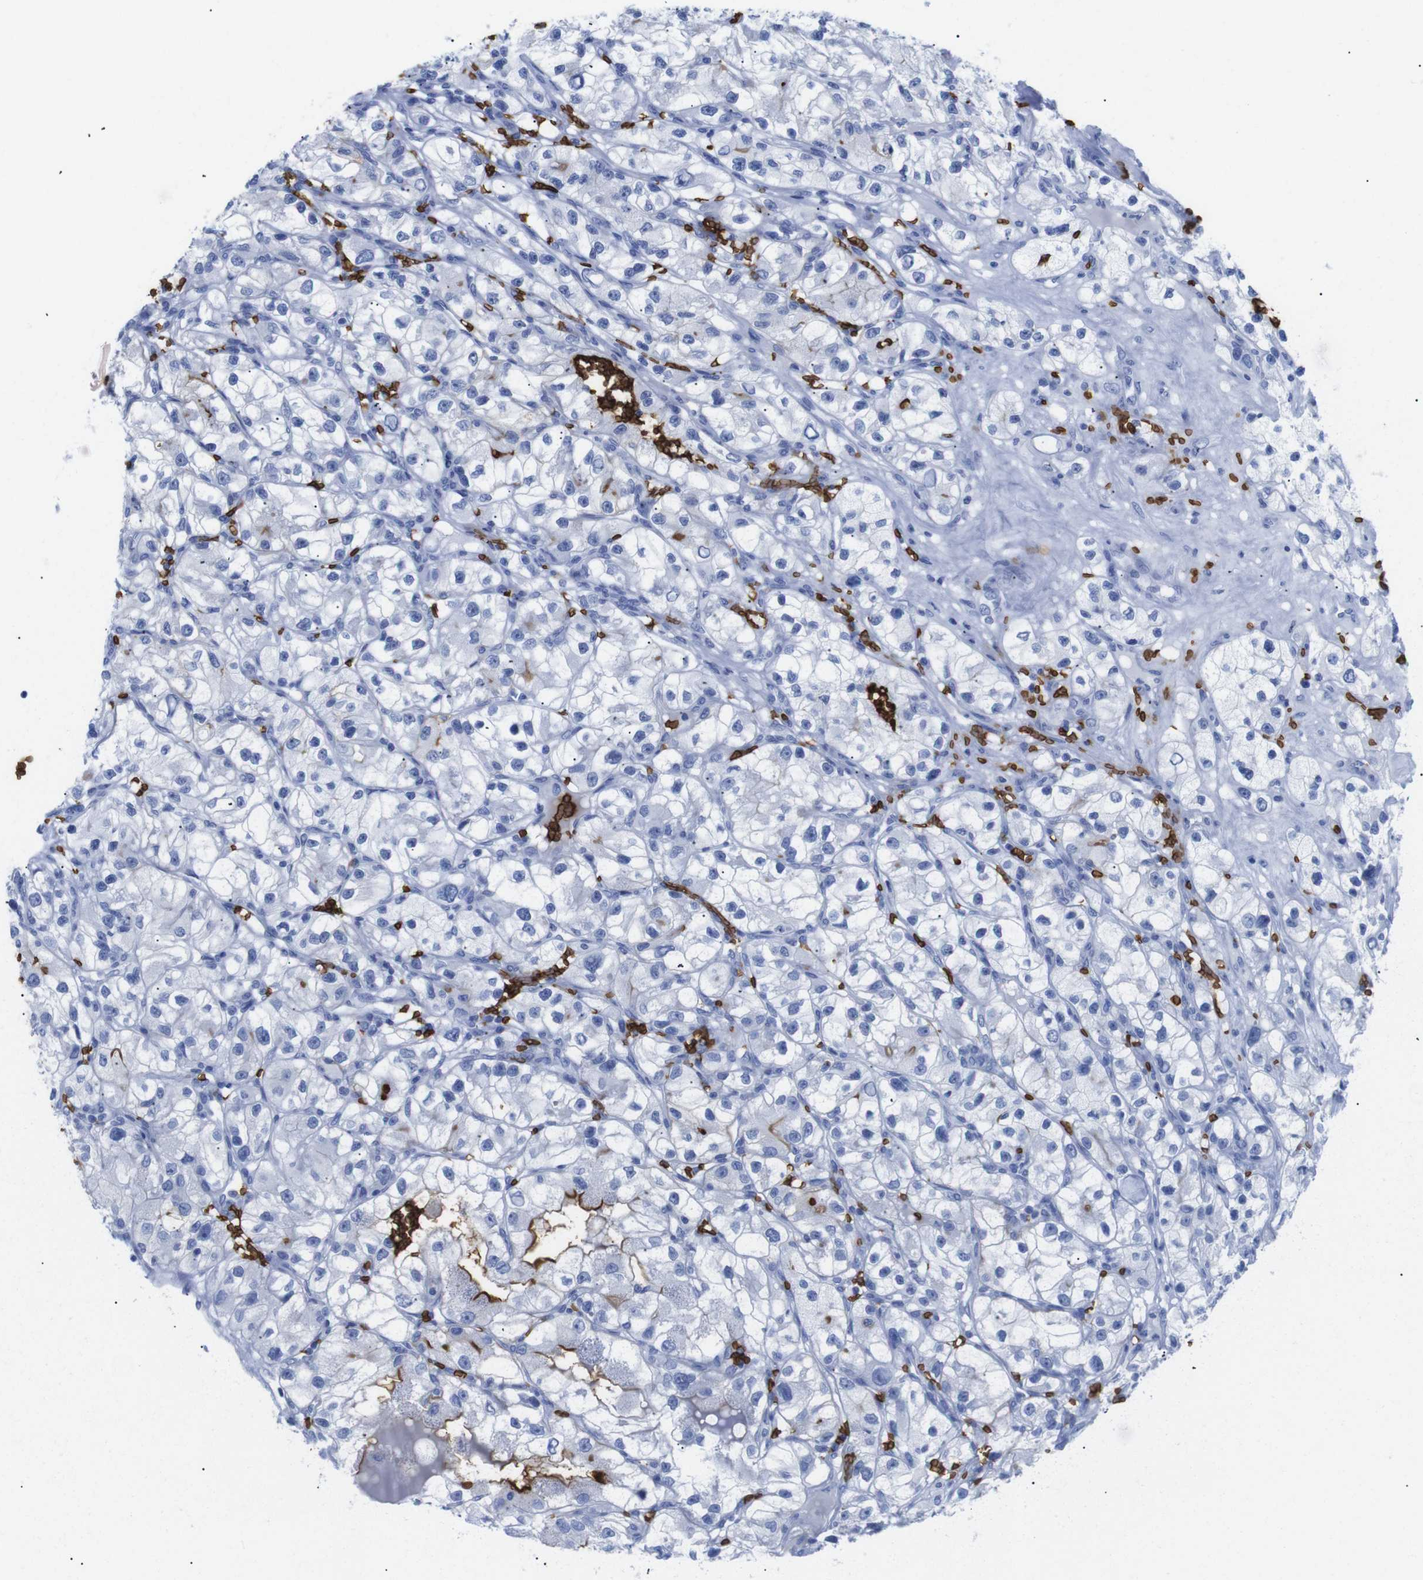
{"staining": {"intensity": "negative", "quantity": "none", "location": "none"}, "tissue": "renal cancer", "cell_type": "Tumor cells", "image_type": "cancer", "snomed": [{"axis": "morphology", "description": "Adenocarcinoma, NOS"}, {"axis": "topography", "description": "Kidney"}], "caption": "Renal cancer stained for a protein using immunohistochemistry (IHC) demonstrates no positivity tumor cells.", "gene": "S1PR2", "patient": {"sex": "female", "age": 57}}